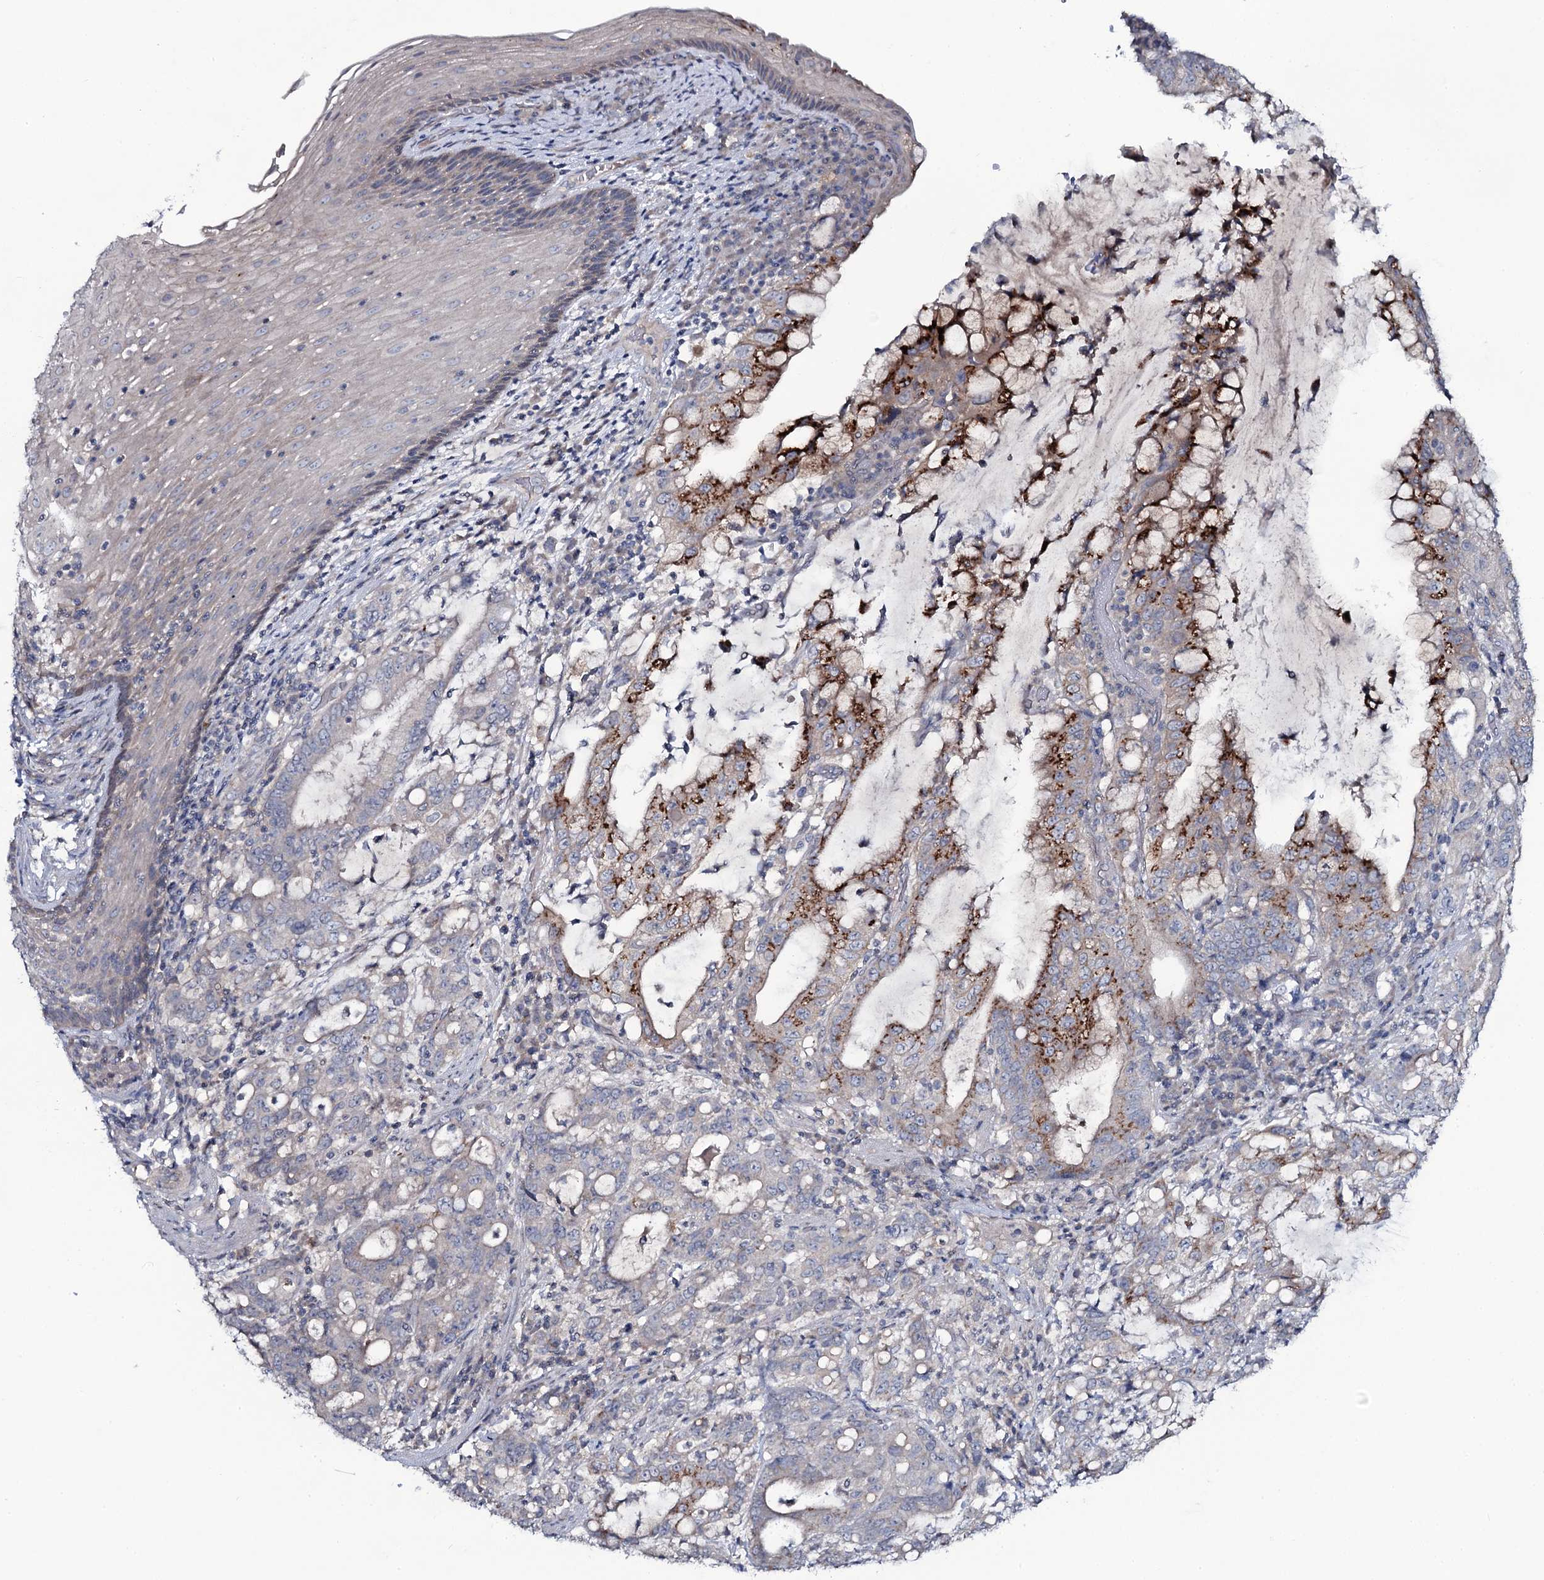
{"staining": {"intensity": "strong", "quantity": "<25%", "location": "cytoplasmic/membranous"}, "tissue": "stomach cancer", "cell_type": "Tumor cells", "image_type": "cancer", "snomed": [{"axis": "morphology", "description": "Normal tissue, NOS"}, {"axis": "morphology", "description": "Adenocarcinoma, NOS"}, {"axis": "topography", "description": "Esophagus"}, {"axis": "topography", "description": "Stomach, upper"}, {"axis": "topography", "description": "Peripheral nerve tissue"}], "caption": "Protein staining of stomach cancer tissue reveals strong cytoplasmic/membranous positivity in about <25% of tumor cells.", "gene": "SNAP23", "patient": {"sex": "male", "age": 62}}